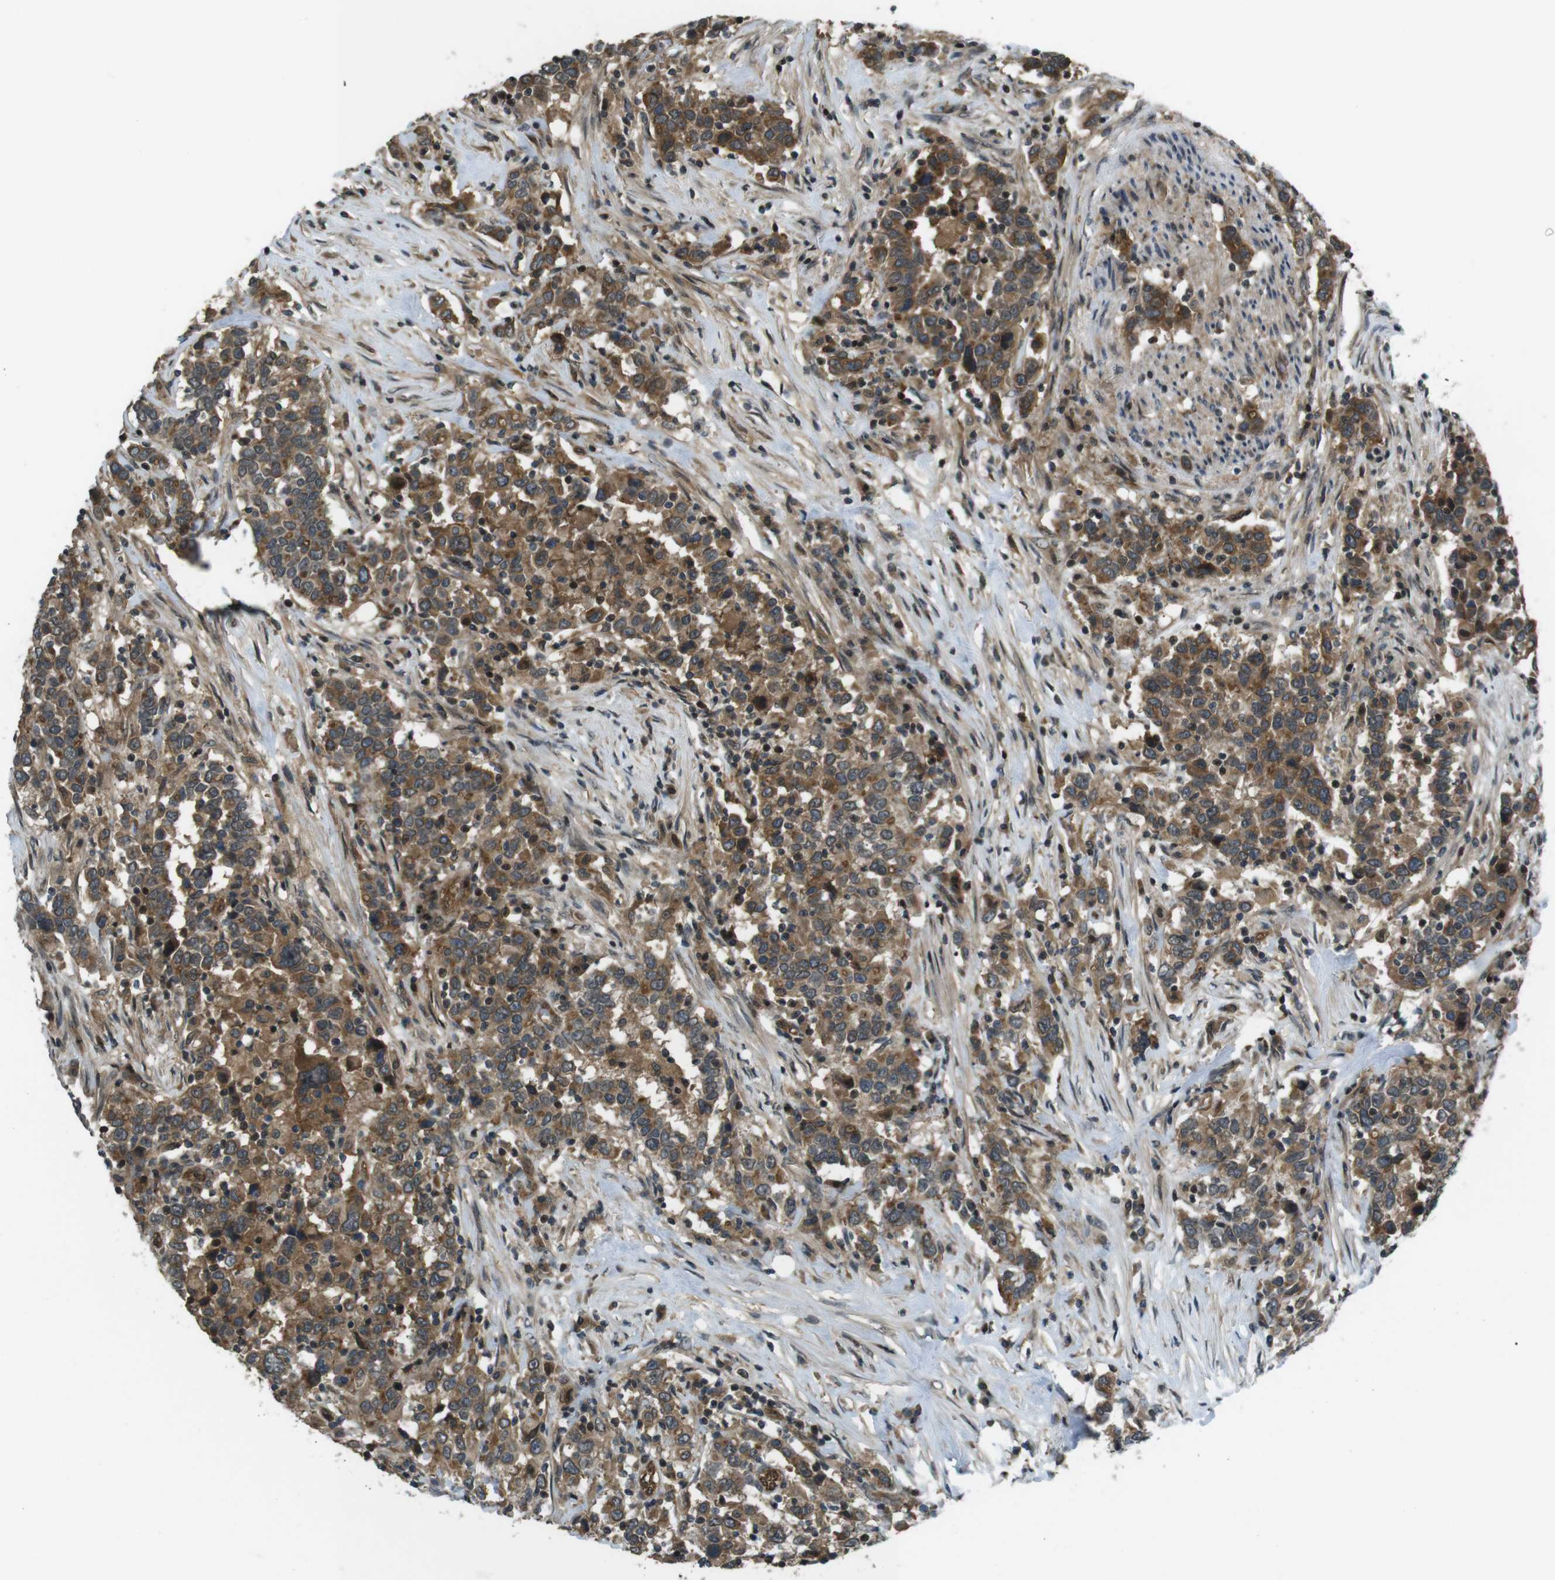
{"staining": {"intensity": "moderate", "quantity": ">75%", "location": "cytoplasmic/membranous"}, "tissue": "urothelial cancer", "cell_type": "Tumor cells", "image_type": "cancer", "snomed": [{"axis": "morphology", "description": "Urothelial carcinoma, High grade"}, {"axis": "topography", "description": "Urinary bladder"}], "caption": "Protein expression analysis of human urothelial cancer reveals moderate cytoplasmic/membranous expression in approximately >75% of tumor cells.", "gene": "TIAM2", "patient": {"sex": "male", "age": 61}}